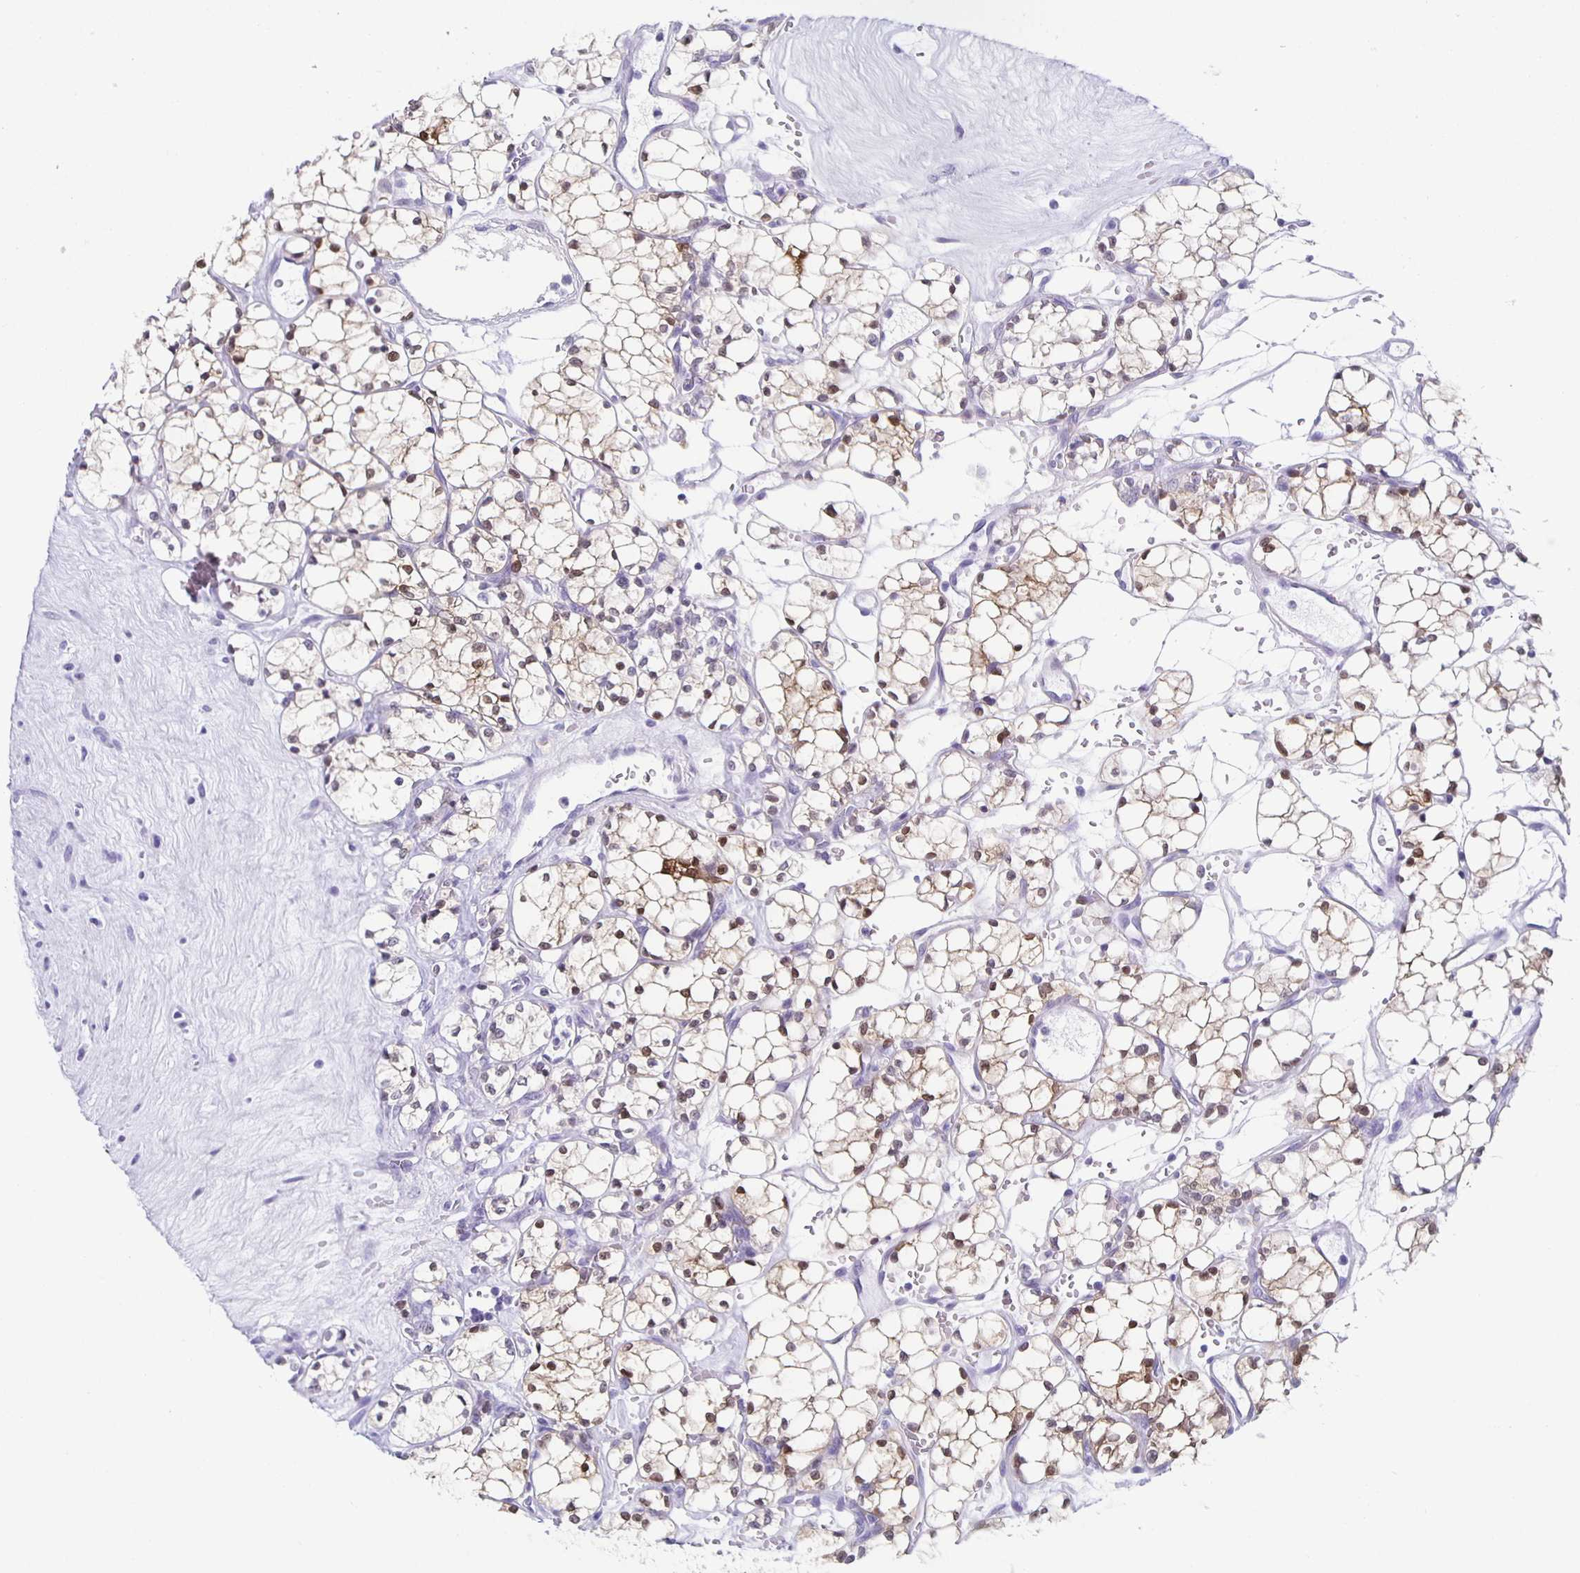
{"staining": {"intensity": "moderate", "quantity": "25%-75%", "location": "cytoplasmic/membranous,nuclear"}, "tissue": "renal cancer", "cell_type": "Tumor cells", "image_type": "cancer", "snomed": [{"axis": "morphology", "description": "Adenocarcinoma, NOS"}, {"axis": "topography", "description": "Kidney"}], "caption": "Adenocarcinoma (renal) tissue demonstrates moderate cytoplasmic/membranous and nuclear positivity in approximately 25%-75% of tumor cells, visualized by immunohistochemistry.", "gene": "TPPP", "patient": {"sex": "female", "age": 69}}